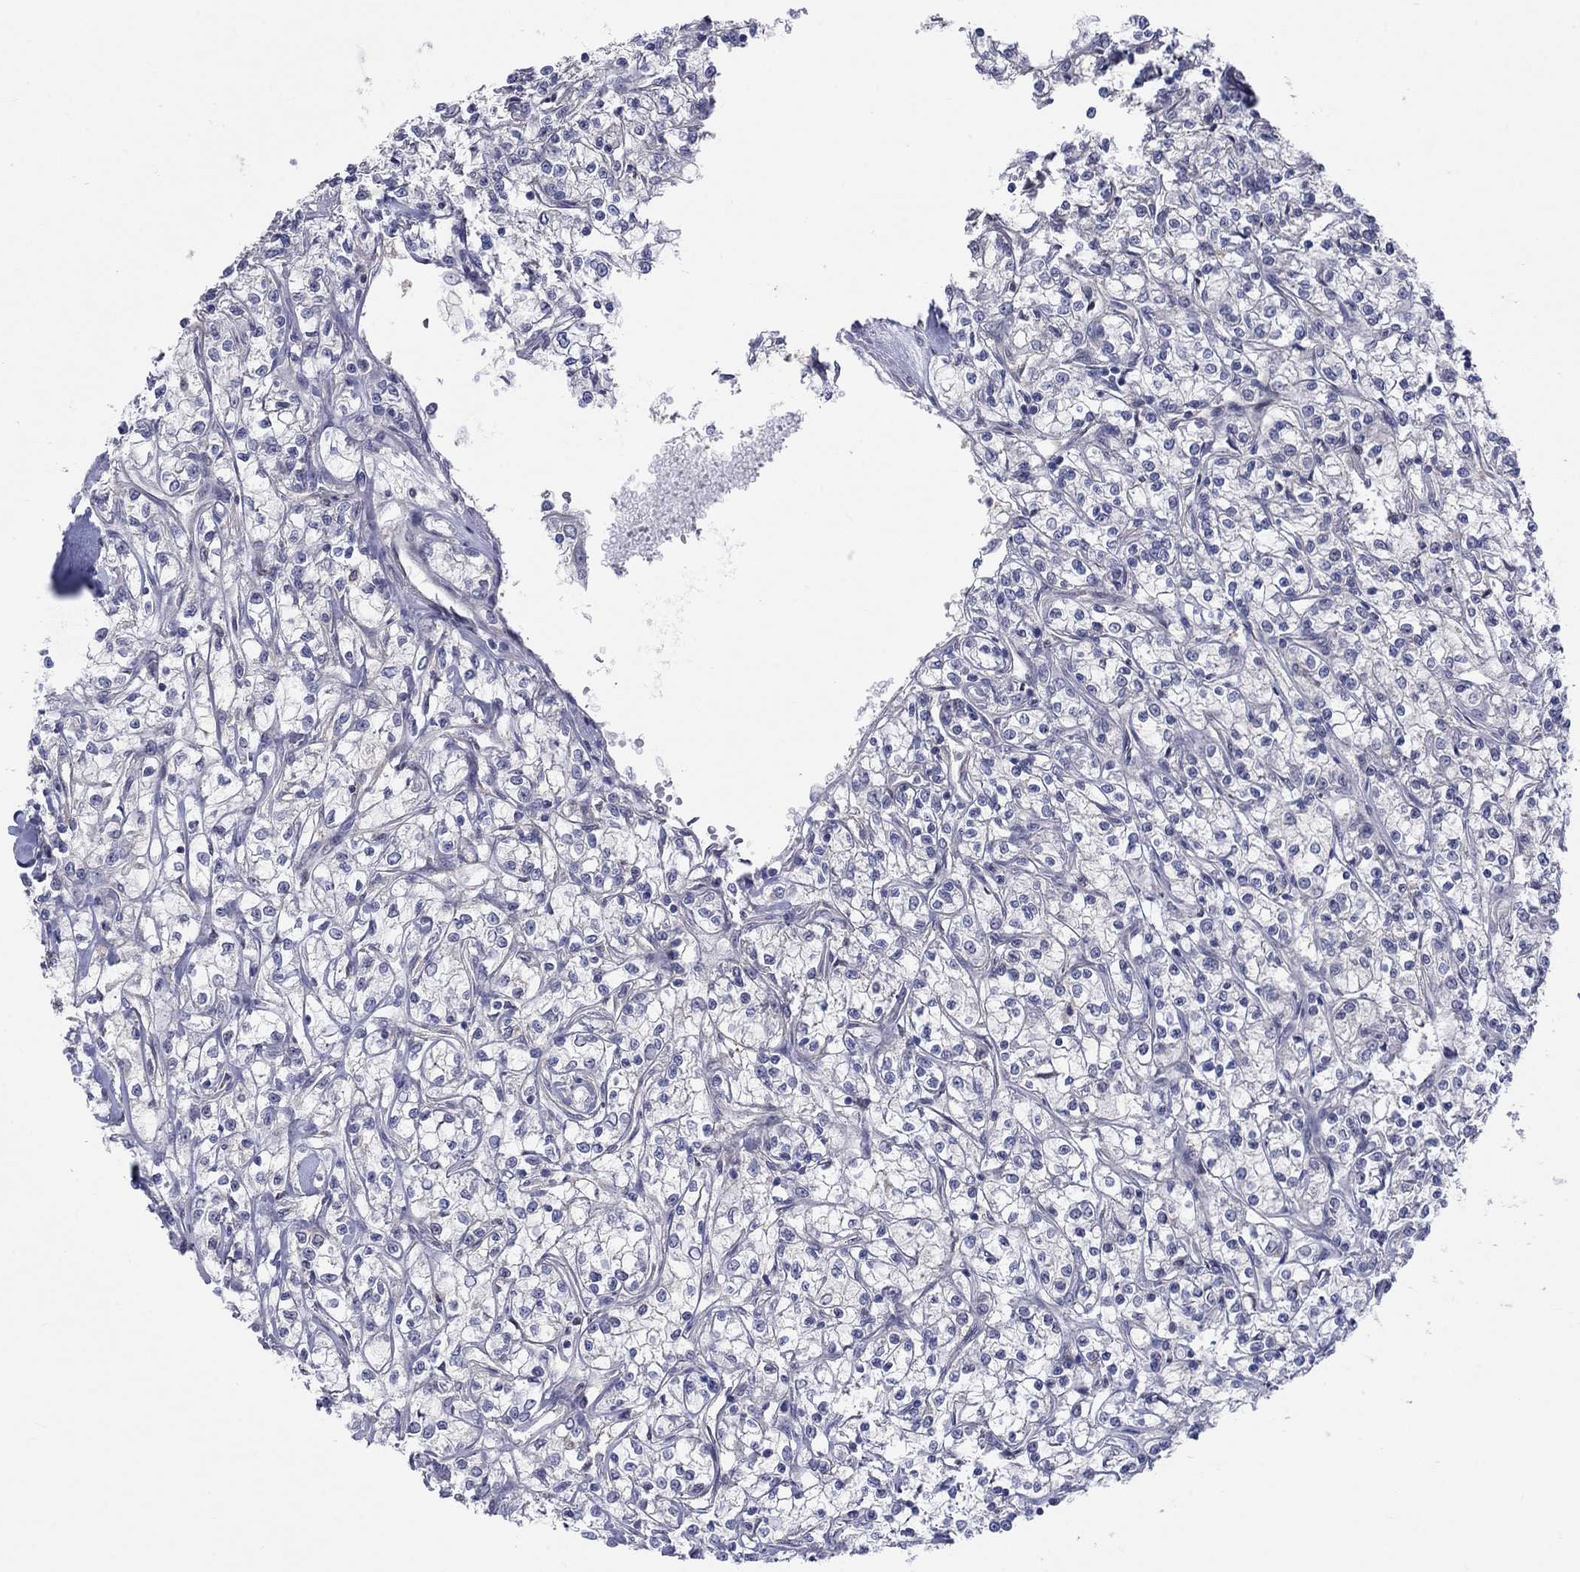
{"staining": {"intensity": "negative", "quantity": "none", "location": "none"}, "tissue": "renal cancer", "cell_type": "Tumor cells", "image_type": "cancer", "snomed": [{"axis": "morphology", "description": "Adenocarcinoma, NOS"}, {"axis": "topography", "description": "Kidney"}], "caption": "A high-resolution micrograph shows immunohistochemistry (IHC) staining of renal cancer, which reveals no significant positivity in tumor cells.", "gene": "EGFLAM", "patient": {"sex": "female", "age": 59}}